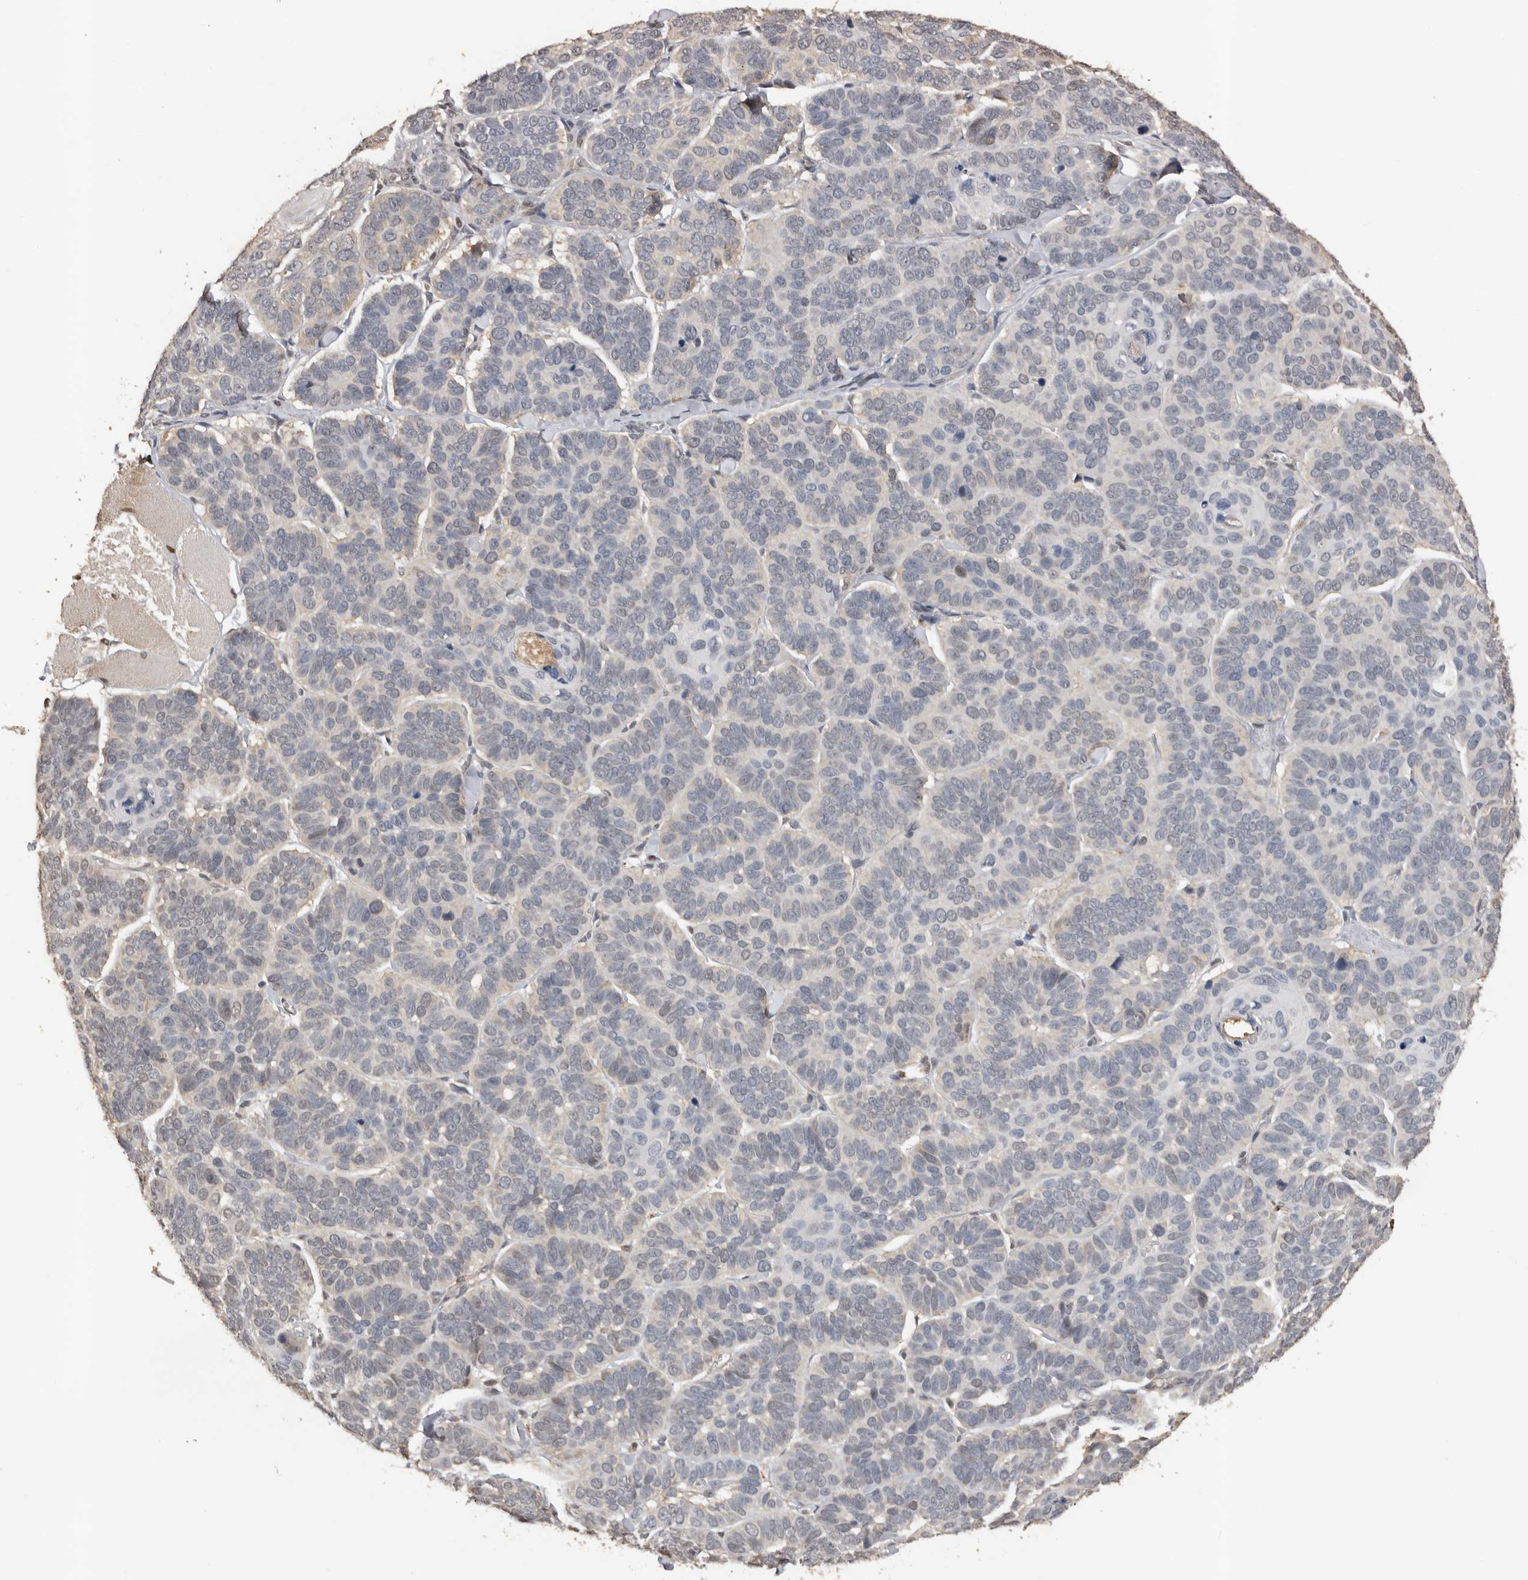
{"staining": {"intensity": "negative", "quantity": "none", "location": "none"}, "tissue": "skin cancer", "cell_type": "Tumor cells", "image_type": "cancer", "snomed": [{"axis": "morphology", "description": "Basal cell carcinoma"}, {"axis": "topography", "description": "Skin"}], "caption": "High power microscopy photomicrograph of an immunohistochemistry image of skin basal cell carcinoma, revealing no significant expression in tumor cells.", "gene": "KIF2B", "patient": {"sex": "male", "age": 62}}